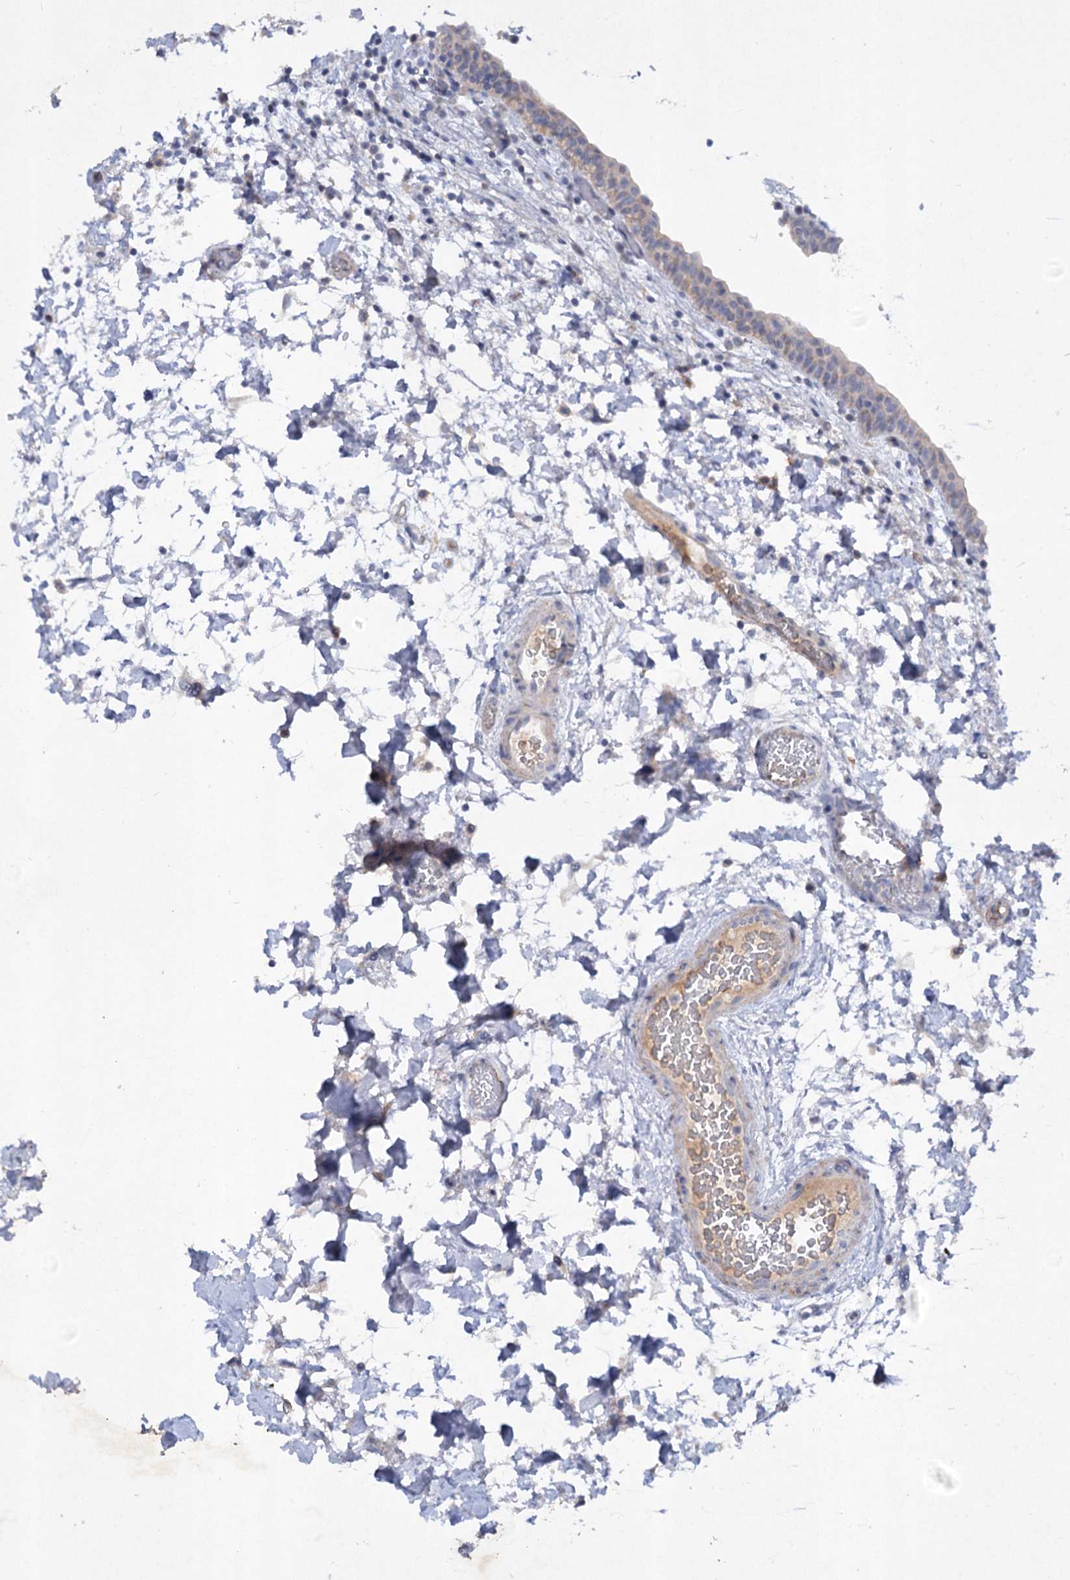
{"staining": {"intensity": "negative", "quantity": "none", "location": "none"}, "tissue": "urinary bladder", "cell_type": "Urothelial cells", "image_type": "normal", "snomed": [{"axis": "morphology", "description": "Normal tissue, NOS"}, {"axis": "topography", "description": "Urinary bladder"}], "caption": "High magnification brightfield microscopy of normal urinary bladder stained with DAB (3,3'-diaminobenzidine) (brown) and counterstained with hematoxylin (blue): urothelial cells show no significant staining. Brightfield microscopy of immunohistochemistry stained with DAB (3,3'-diaminobenzidine) (brown) and hematoxylin (blue), captured at high magnification.", "gene": "ATP4A", "patient": {"sex": "male", "age": 83}}